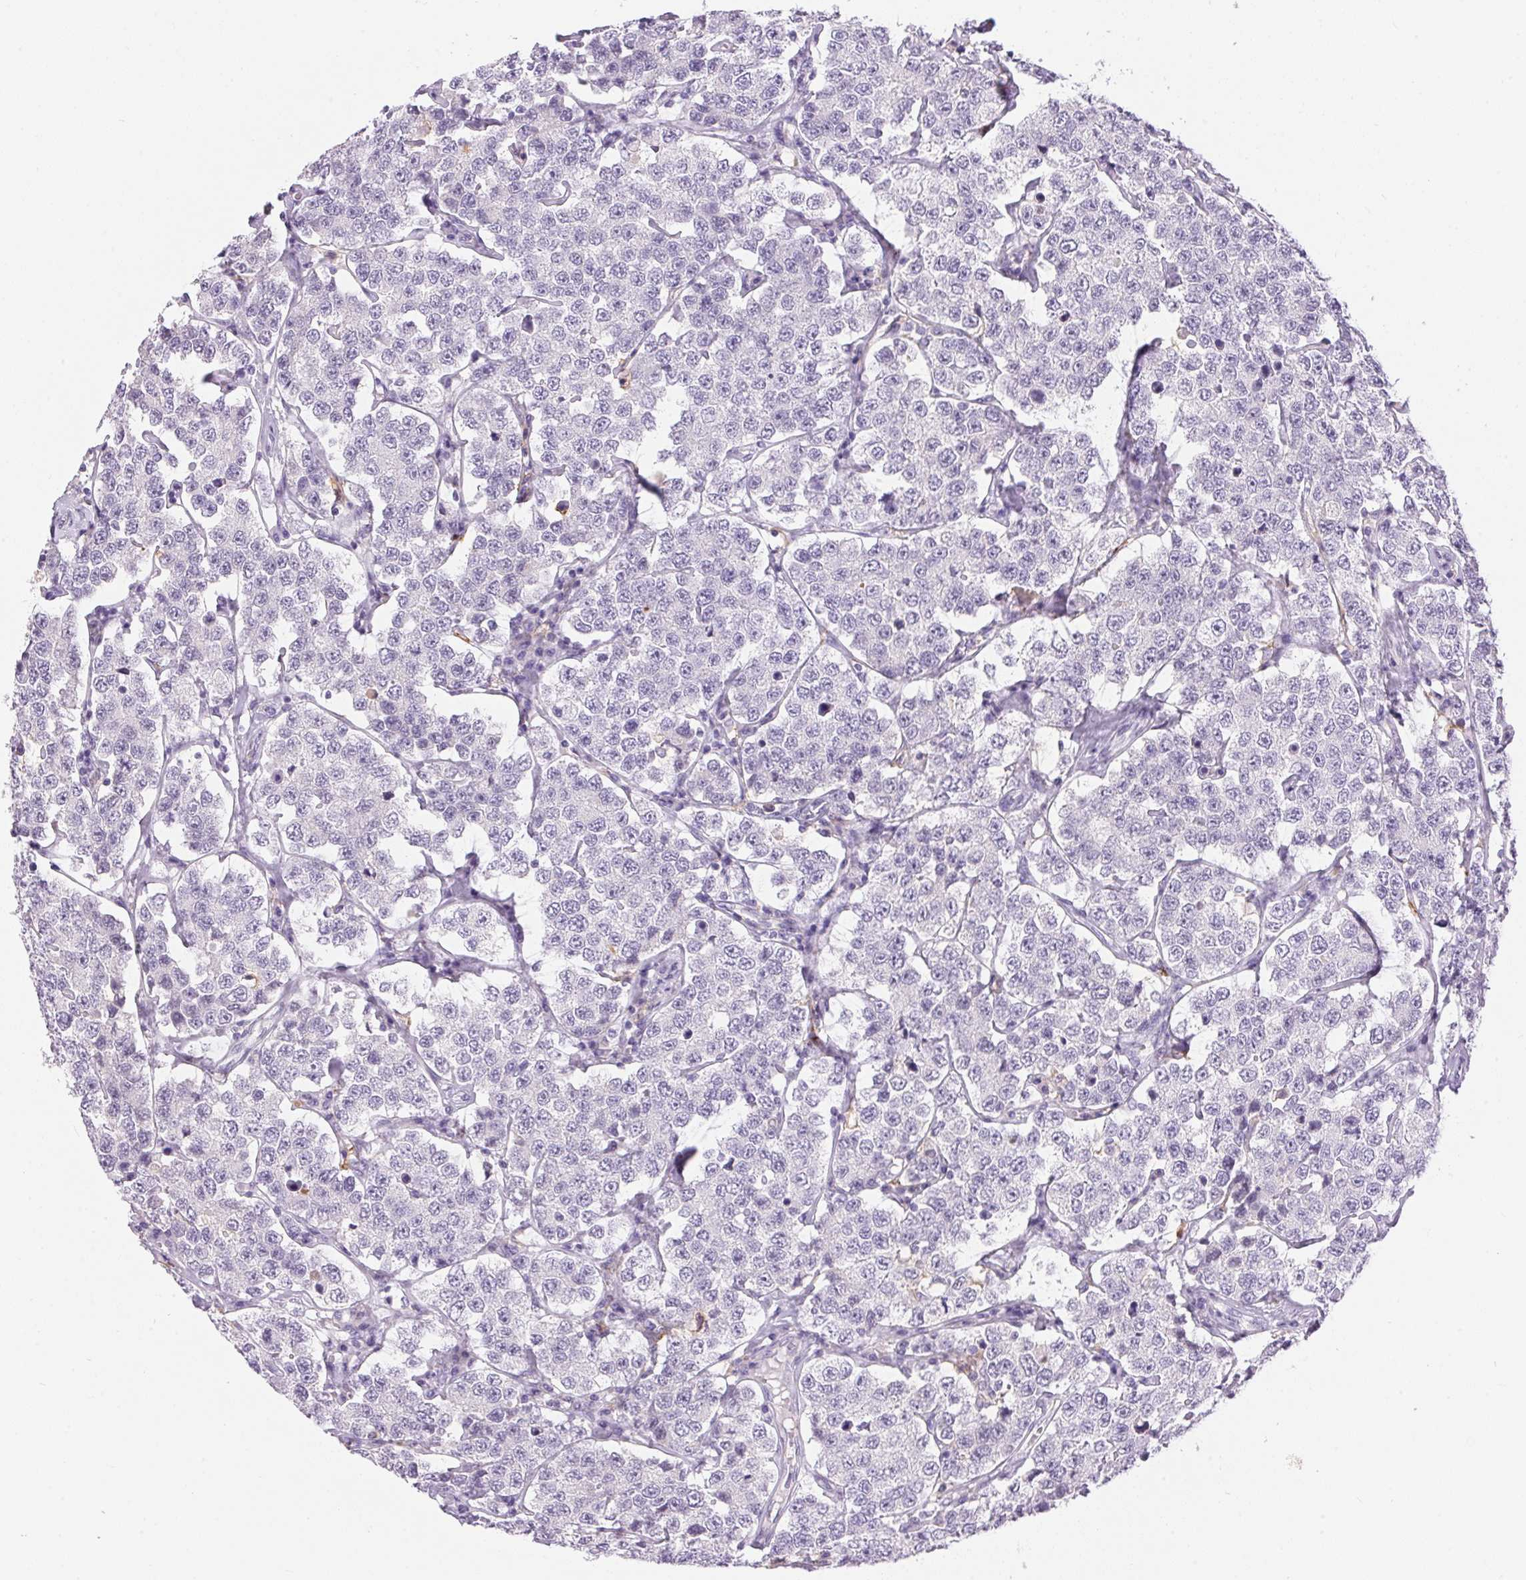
{"staining": {"intensity": "negative", "quantity": "none", "location": "none"}, "tissue": "testis cancer", "cell_type": "Tumor cells", "image_type": "cancer", "snomed": [{"axis": "morphology", "description": "Seminoma, NOS"}, {"axis": "topography", "description": "Testis"}], "caption": "The IHC histopathology image has no significant expression in tumor cells of testis cancer (seminoma) tissue.", "gene": "PNLIPRP3", "patient": {"sex": "male", "age": 34}}